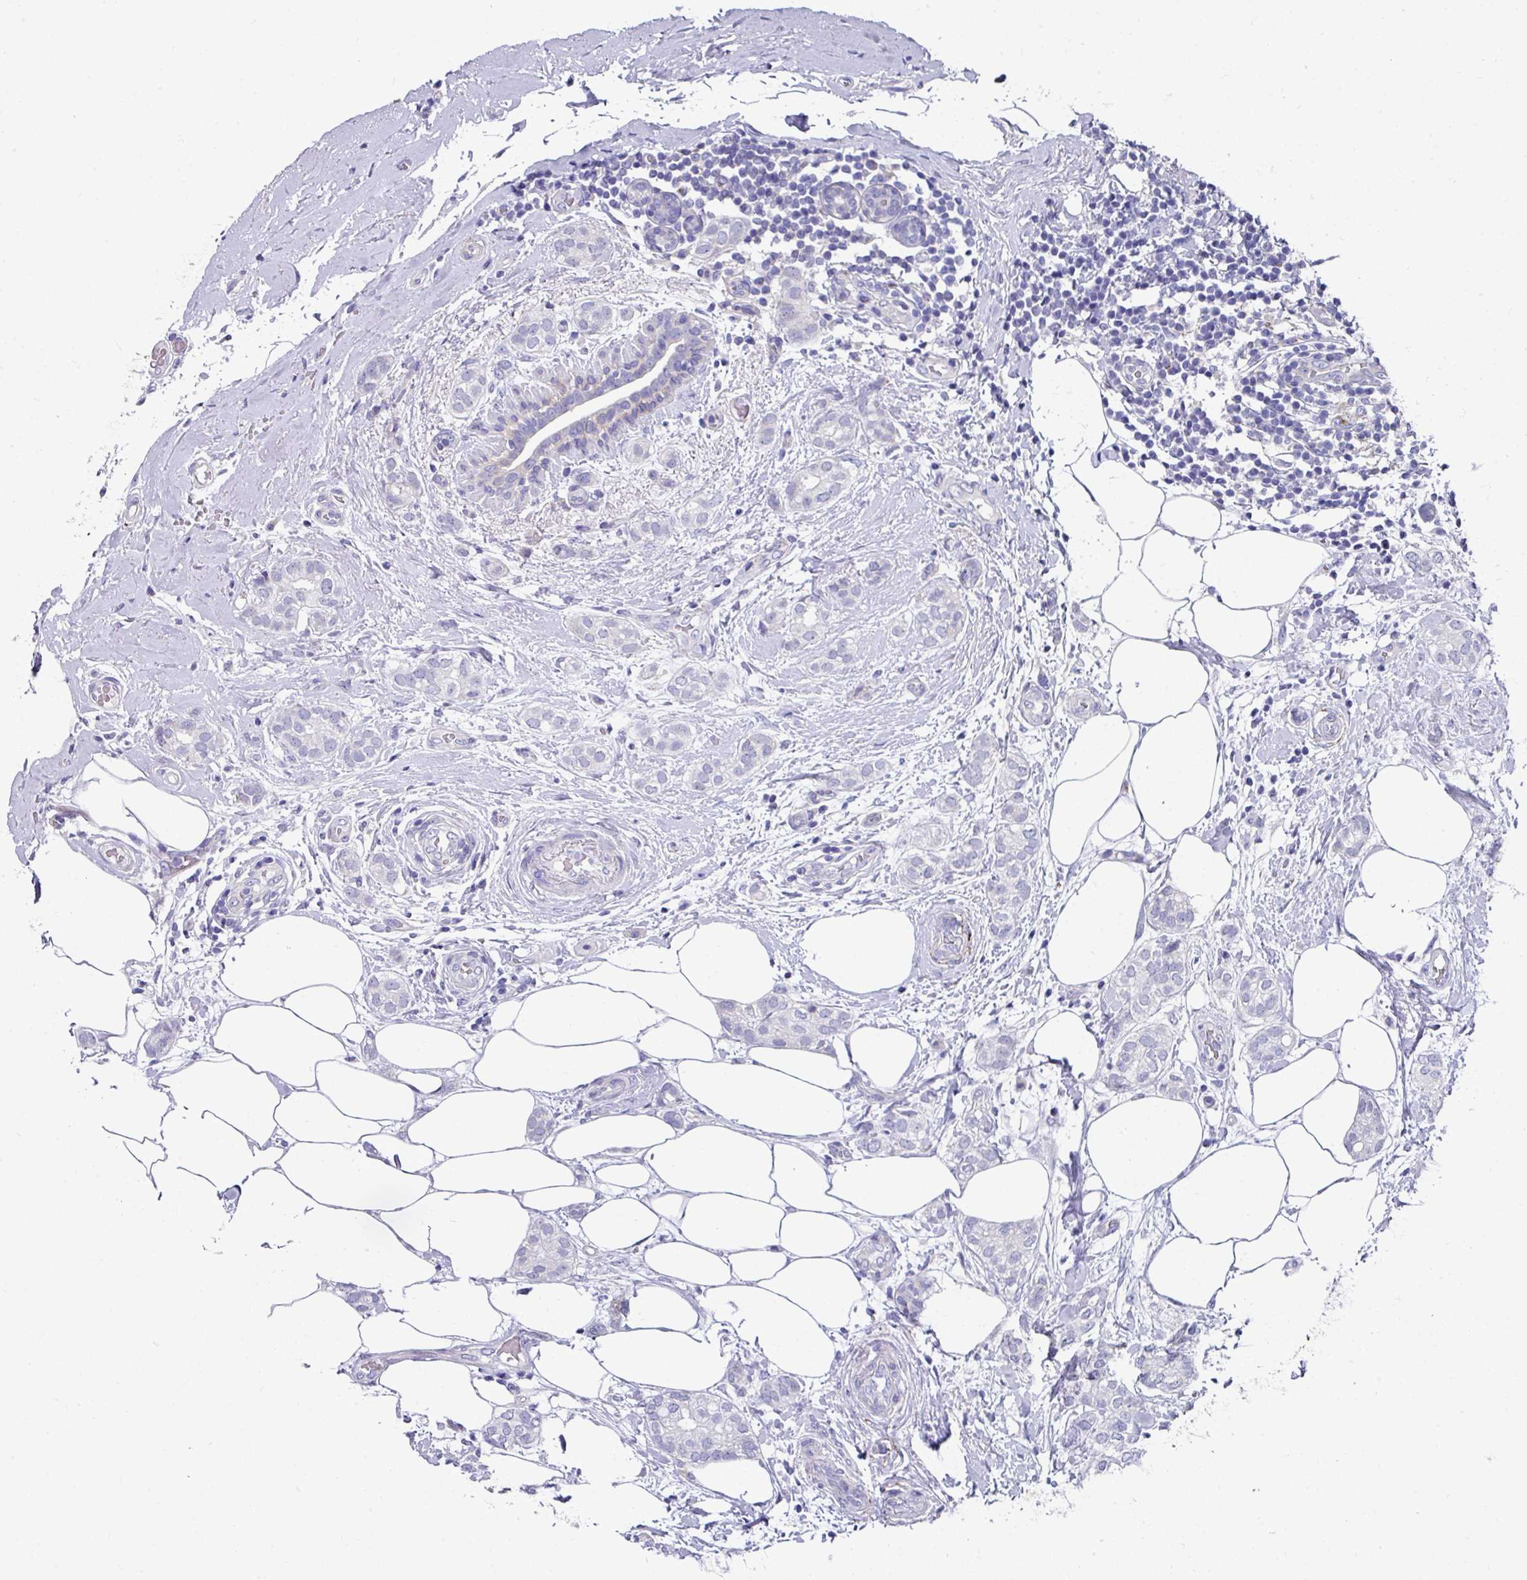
{"staining": {"intensity": "negative", "quantity": "none", "location": "none"}, "tissue": "breast cancer", "cell_type": "Tumor cells", "image_type": "cancer", "snomed": [{"axis": "morphology", "description": "Duct carcinoma"}, {"axis": "topography", "description": "Breast"}], "caption": "This photomicrograph is of infiltrating ductal carcinoma (breast) stained with immunohistochemistry (IHC) to label a protein in brown with the nuclei are counter-stained blue. There is no positivity in tumor cells.", "gene": "CLDN1", "patient": {"sex": "female", "age": 73}}